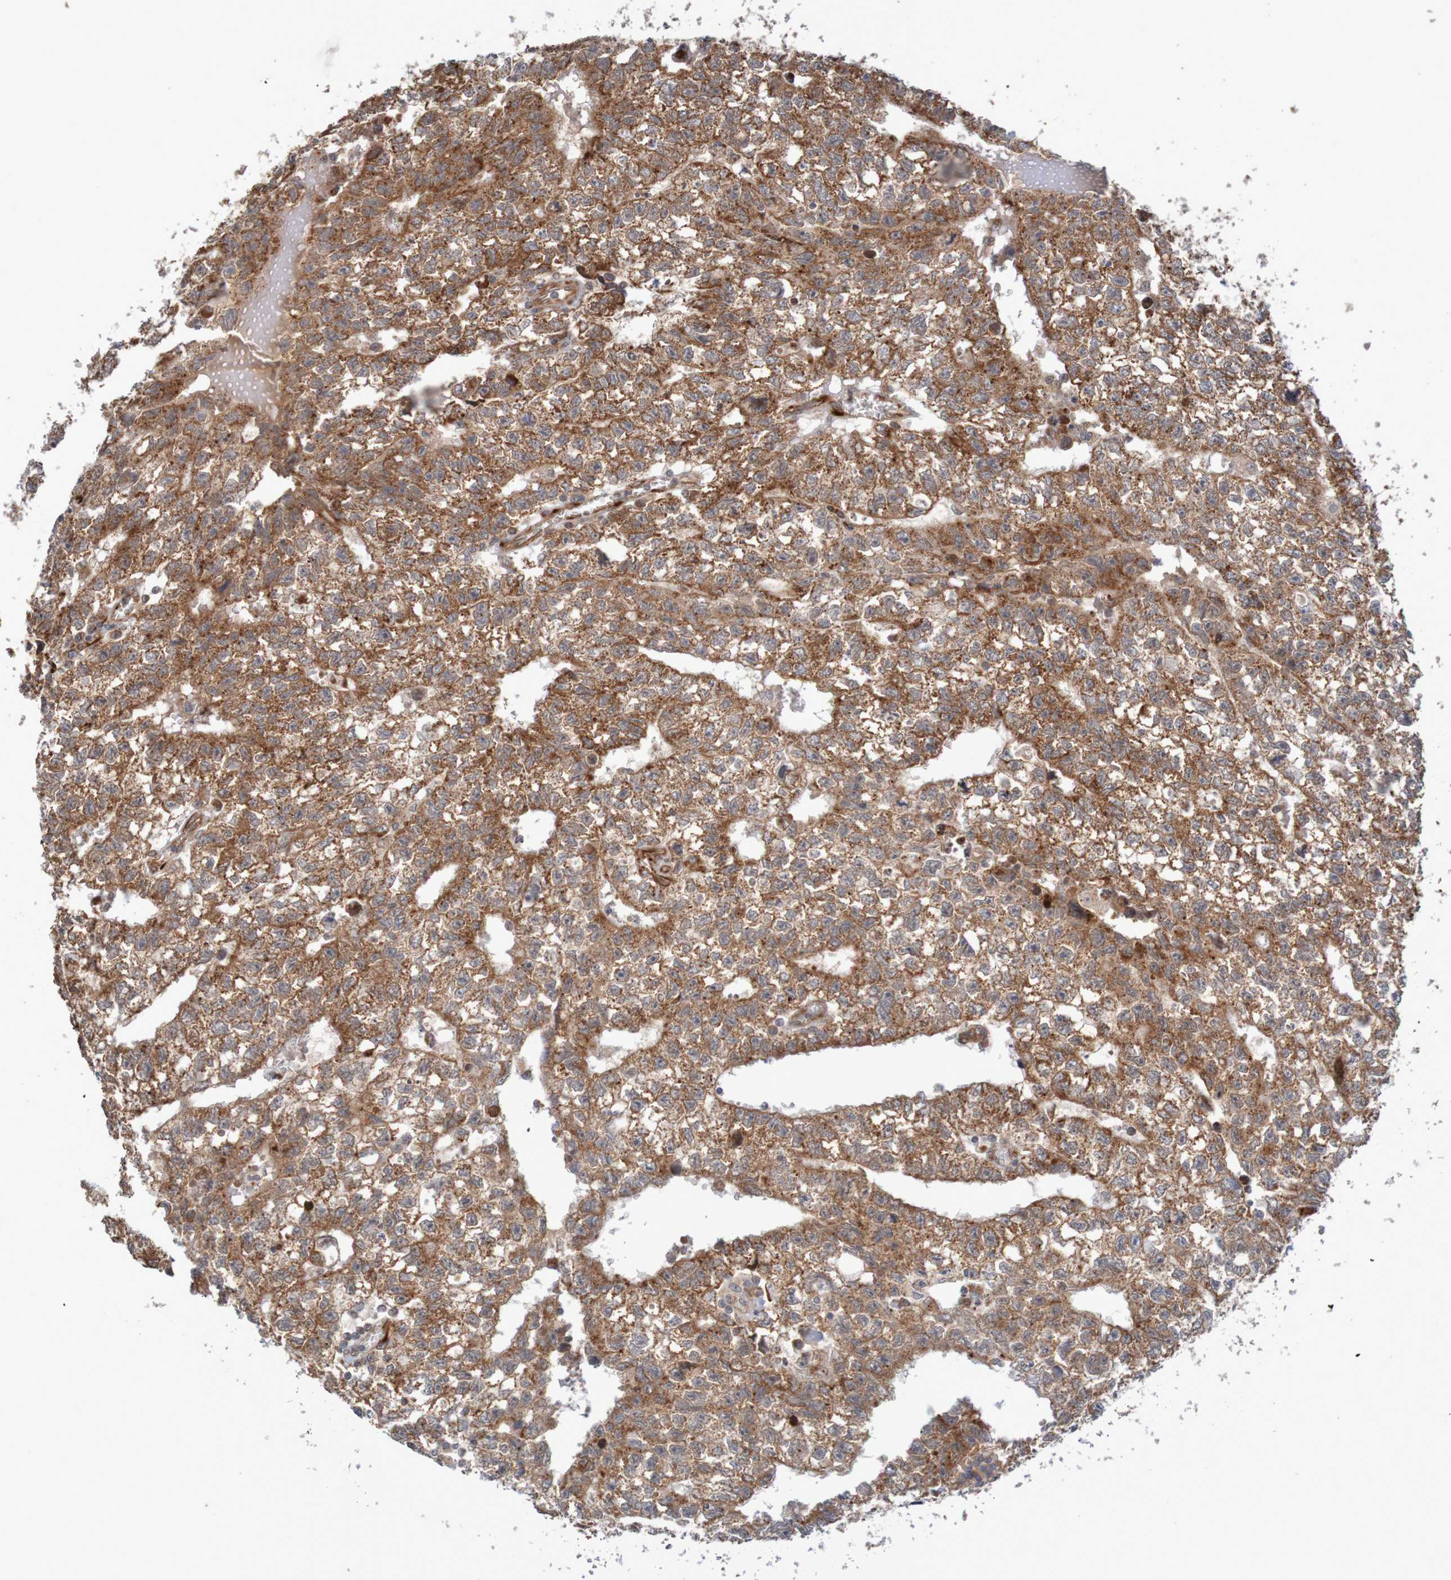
{"staining": {"intensity": "moderate", "quantity": ">75%", "location": "cytoplasmic/membranous"}, "tissue": "testis cancer", "cell_type": "Tumor cells", "image_type": "cancer", "snomed": [{"axis": "morphology", "description": "Seminoma, NOS"}, {"axis": "morphology", "description": "Carcinoma, Embryonal, NOS"}, {"axis": "topography", "description": "Testis"}], "caption": "The micrograph reveals immunohistochemical staining of testis cancer. There is moderate cytoplasmic/membranous positivity is appreciated in about >75% of tumor cells. (DAB IHC, brown staining for protein, blue staining for nuclei).", "gene": "MRPL52", "patient": {"sex": "male", "age": 38}}